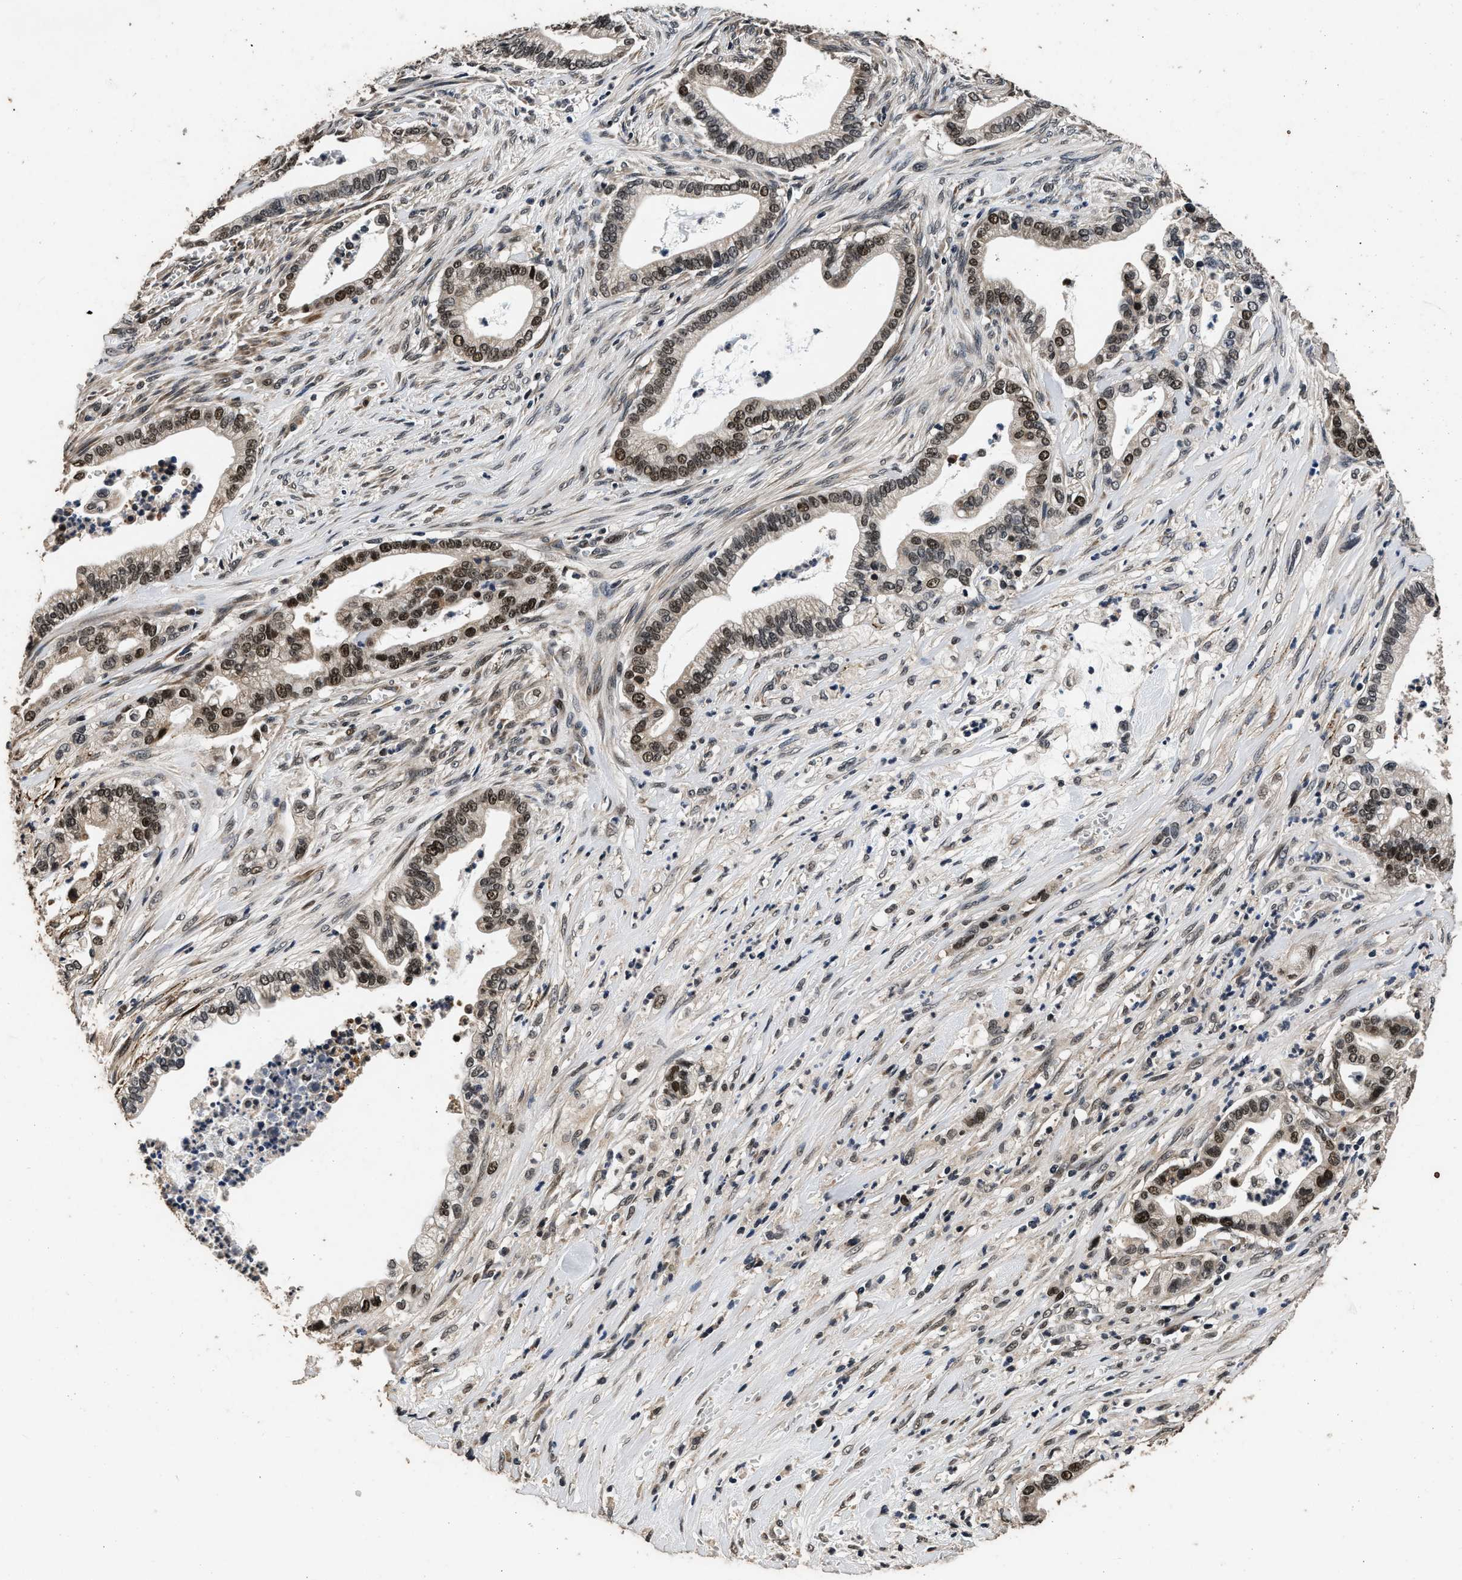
{"staining": {"intensity": "moderate", "quantity": ">75%", "location": "nuclear"}, "tissue": "pancreatic cancer", "cell_type": "Tumor cells", "image_type": "cancer", "snomed": [{"axis": "morphology", "description": "Adenocarcinoma, NOS"}, {"axis": "topography", "description": "Pancreas"}], "caption": "An IHC histopathology image of neoplastic tissue is shown. Protein staining in brown shows moderate nuclear positivity in pancreatic cancer within tumor cells.", "gene": "CSTF1", "patient": {"sex": "male", "age": 69}}